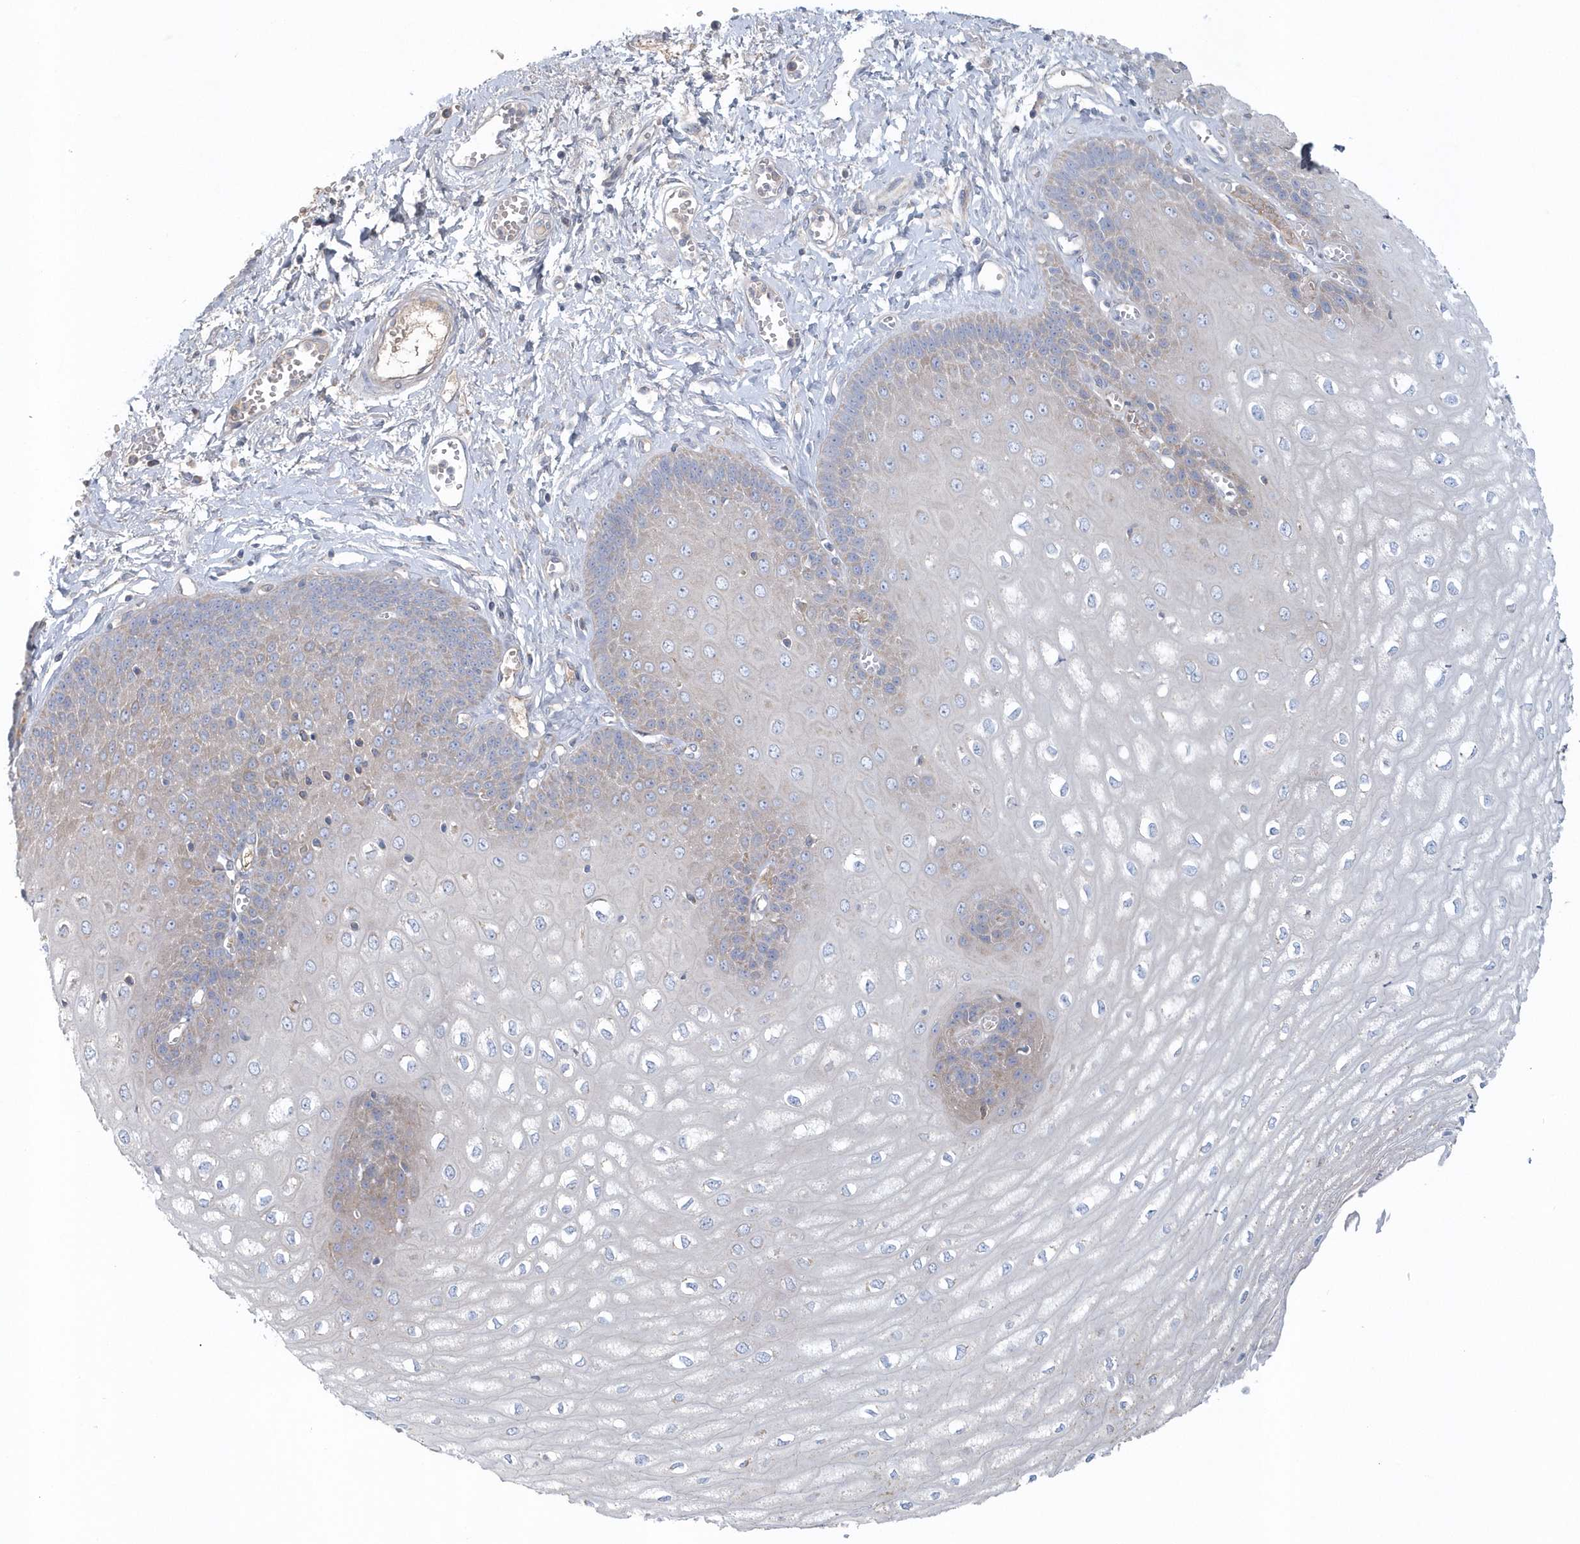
{"staining": {"intensity": "weak", "quantity": "<25%", "location": "cytoplasmic/membranous"}, "tissue": "esophagus", "cell_type": "Squamous epithelial cells", "image_type": "normal", "snomed": [{"axis": "morphology", "description": "Normal tissue, NOS"}, {"axis": "topography", "description": "Esophagus"}], "caption": "Squamous epithelial cells show no significant staining in benign esophagus.", "gene": "SPATA18", "patient": {"sex": "male", "age": 60}}